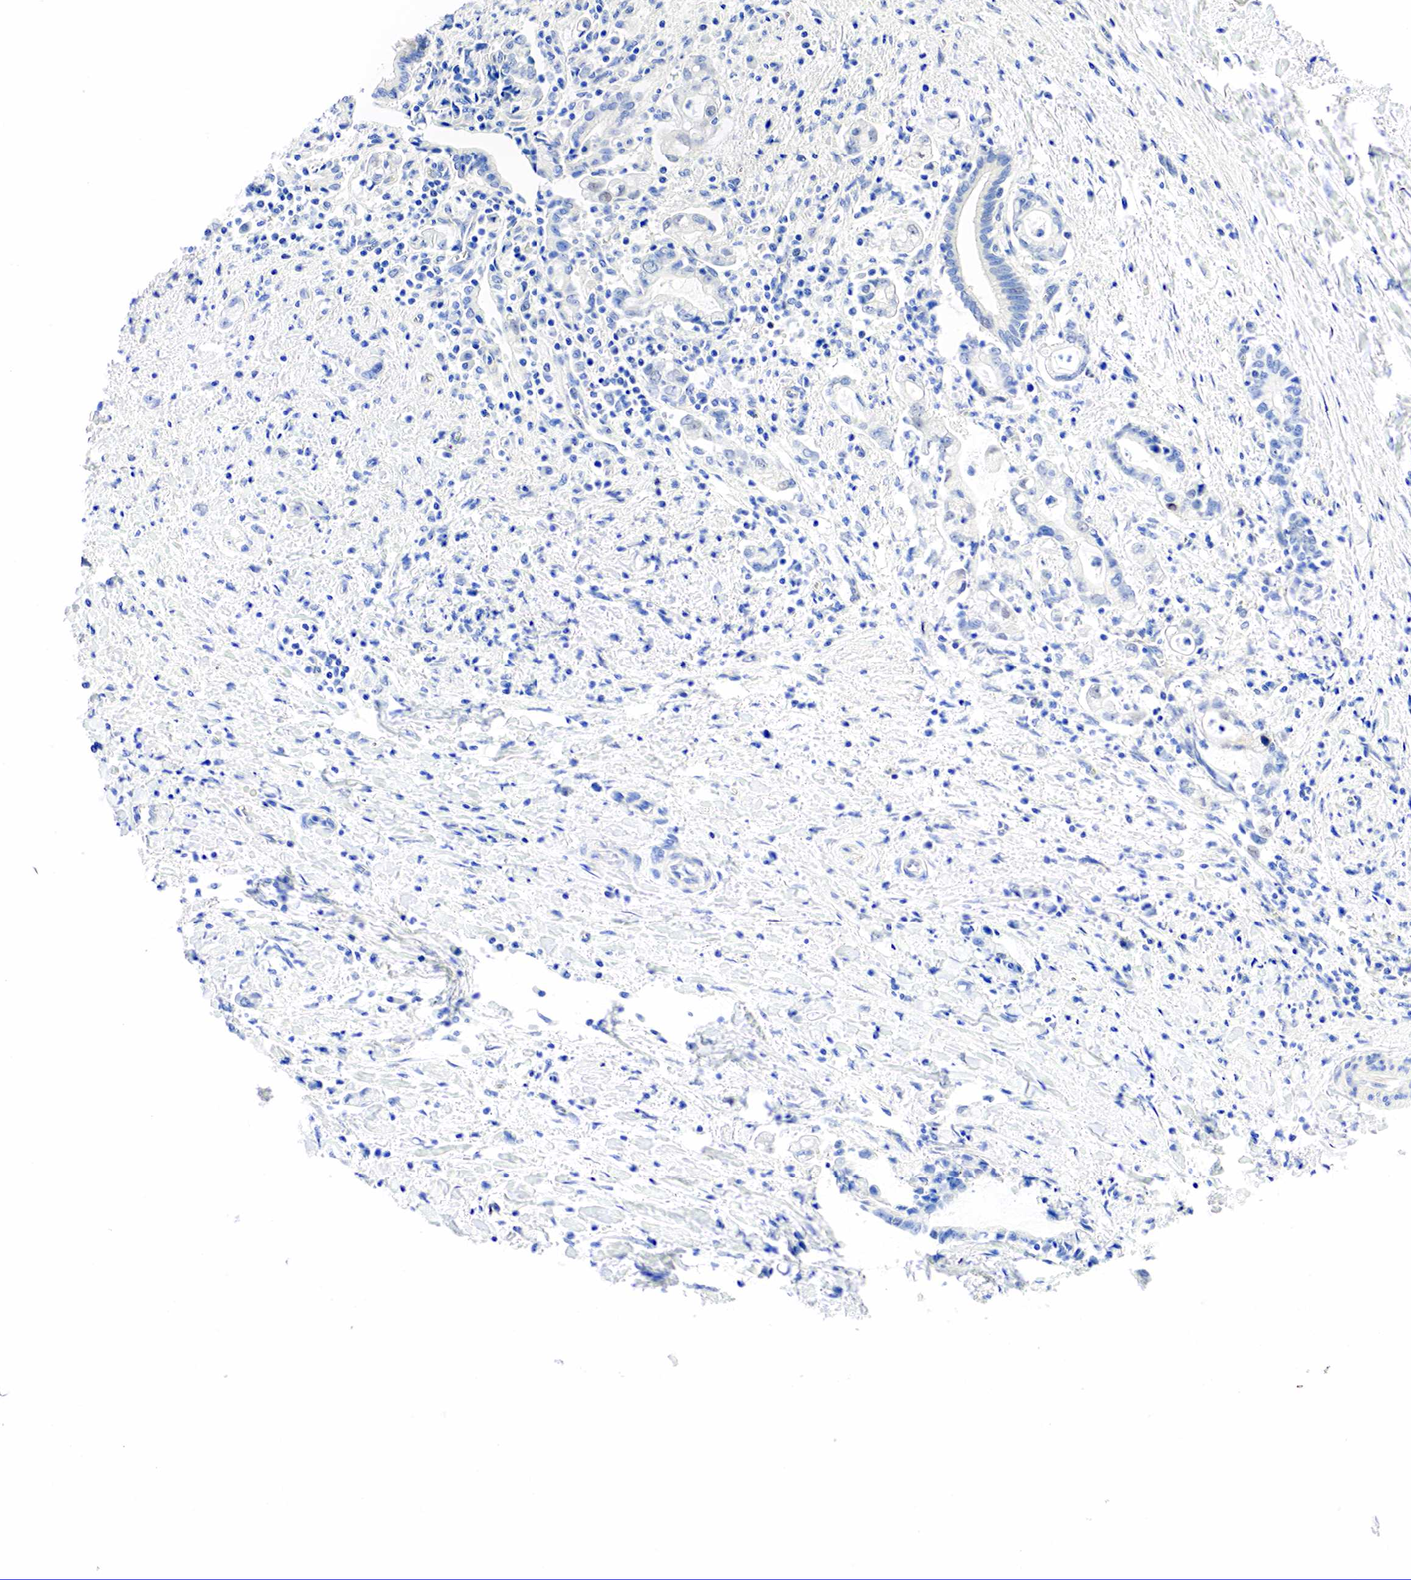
{"staining": {"intensity": "negative", "quantity": "none", "location": "none"}, "tissue": "liver cancer", "cell_type": "Tumor cells", "image_type": "cancer", "snomed": [{"axis": "morphology", "description": "Cholangiocarcinoma"}, {"axis": "topography", "description": "Liver"}], "caption": "Immunohistochemistry (IHC) of liver cancer shows no positivity in tumor cells.", "gene": "PGR", "patient": {"sex": "male", "age": 57}}